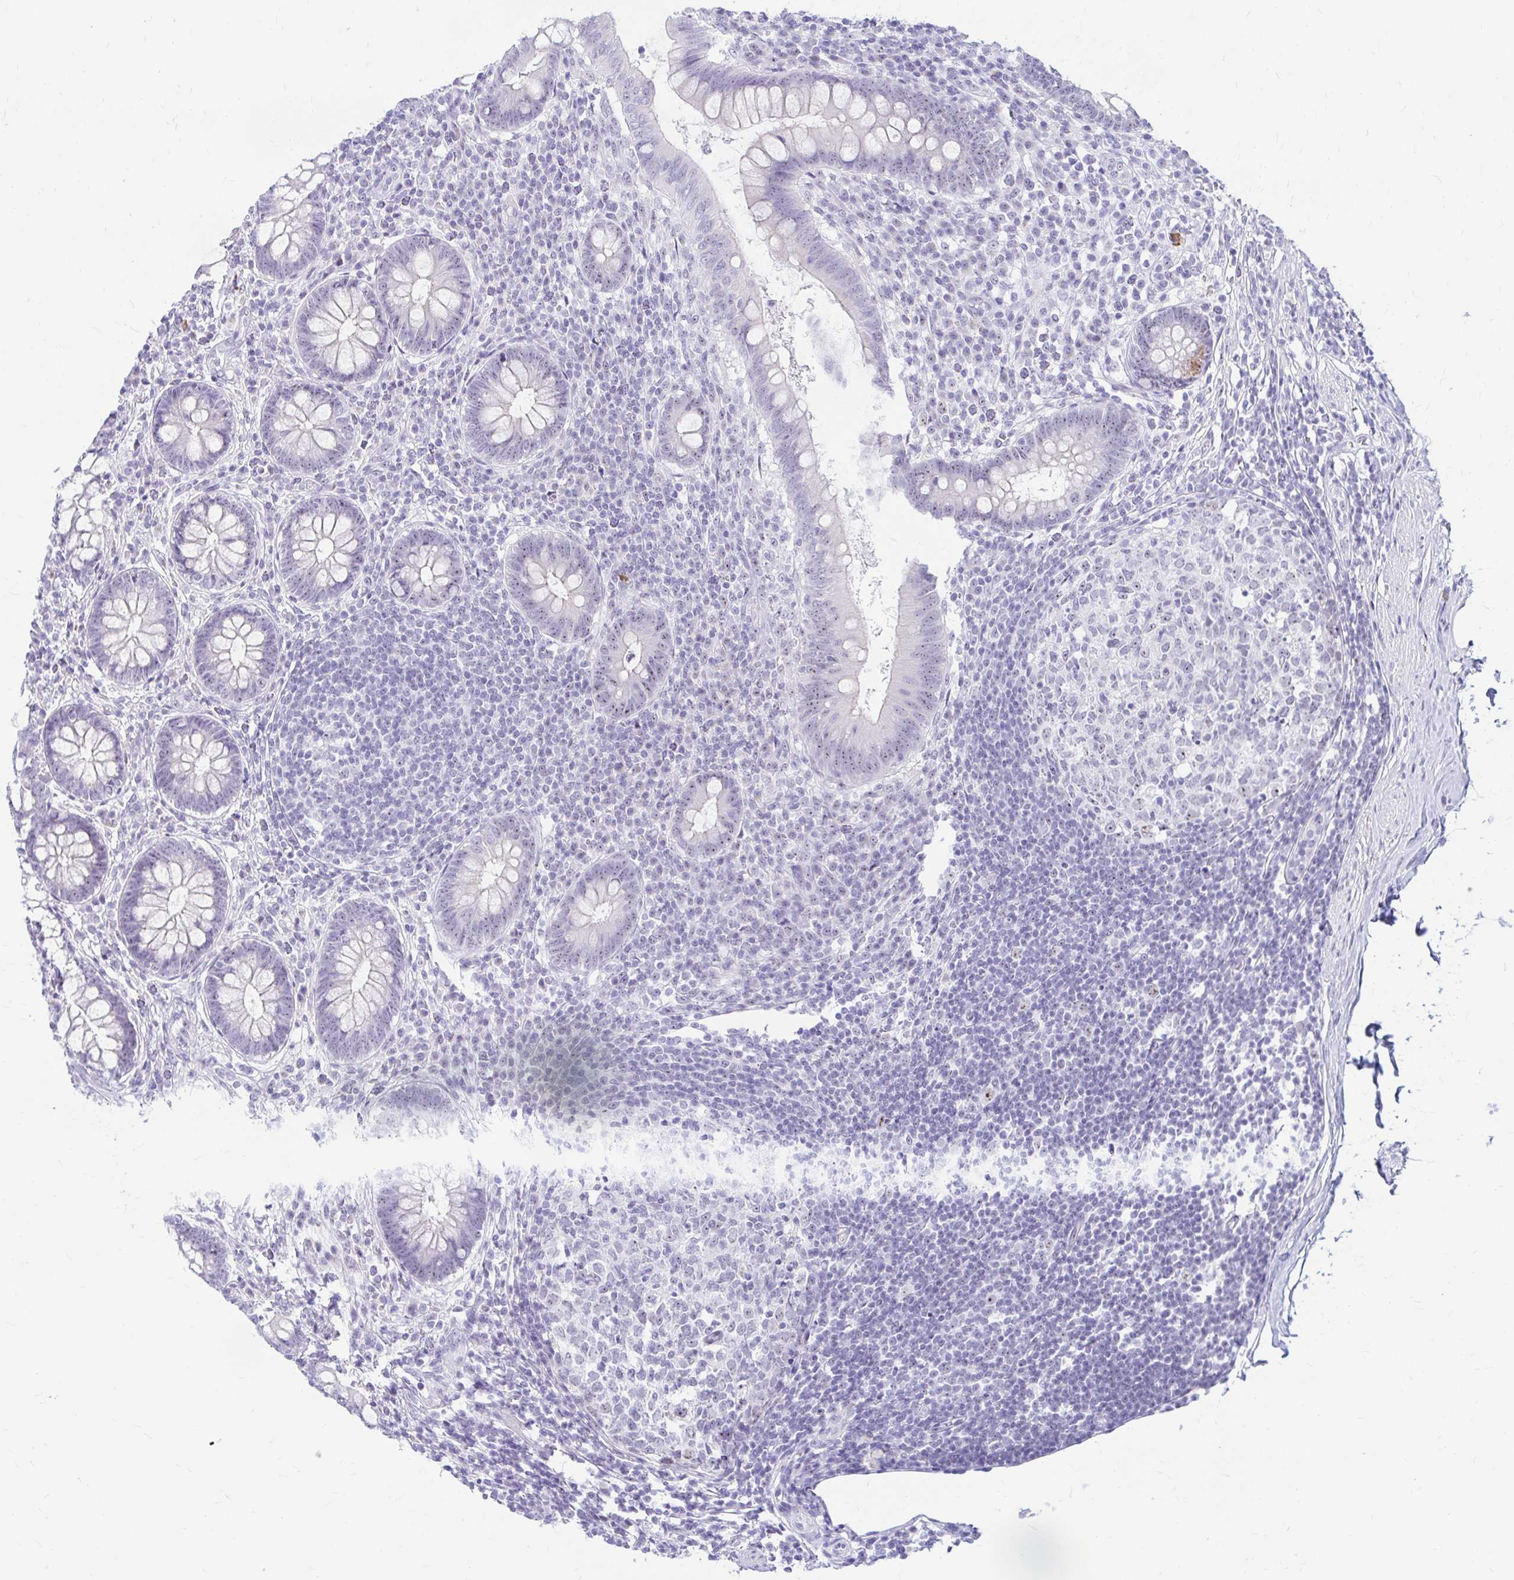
{"staining": {"intensity": "weak", "quantity": "25%-75%", "location": "nuclear"}, "tissue": "appendix", "cell_type": "Glandular cells", "image_type": "normal", "snomed": [{"axis": "morphology", "description": "Normal tissue, NOS"}, {"axis": "topography", "description": "Appendix"}], "caption": "Normal appendix exhibits weak nuclear expression in approximately 25%-75% of glandular cells, visualized by immunohistochemistry. Immunohistochemistry (ihc) stains the protein in brown and the nuclei are stained blue.", "gene": "FTSJ3", "patient": {"sex": "female", "age": 56}}